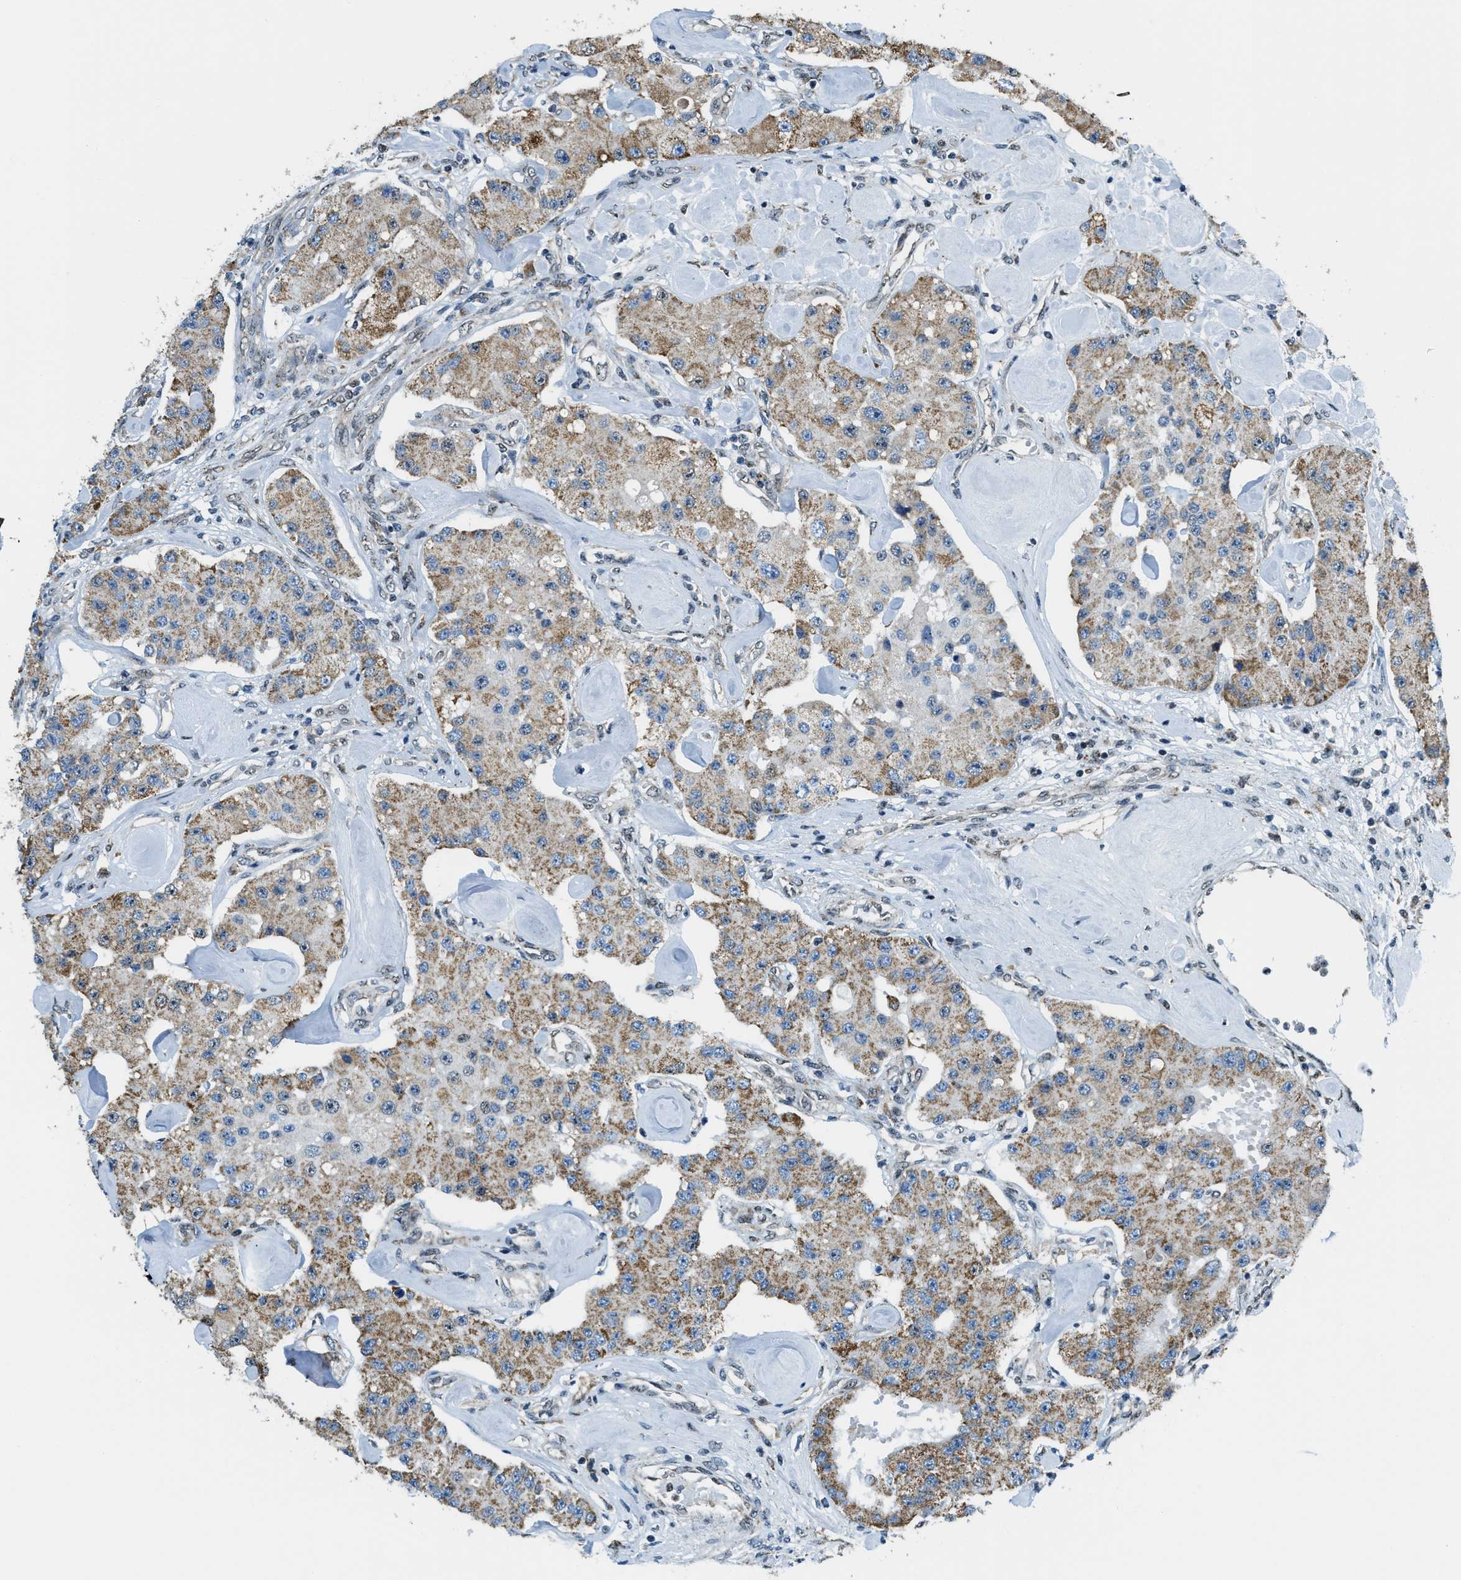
{"staining": {"intensity": "moderate", "quantity": ">75%", "location": "cytoplasmic/membranous"}, "tissue": "carcinoid", "cell_type": "Tumor cells", "image_type": "cancer", "snomed": [{"axis": "morphology", "description": "Carcinoid, malignant, NOS"}, {"axis": "topography", "description": "Pancreas"}], "caption": "Immunohistochemical staining of carcinoid displays medium levels of moderate cytoplasmic/membranous protein positivity in approximately >75% of tumor cells. The protein is stained brown, and the nuclei are stained in blue (DAB IHC with brightfield microscopy, high magnification).", "gene": "SP100", "patient": {"sex": "male", "age": 41}}